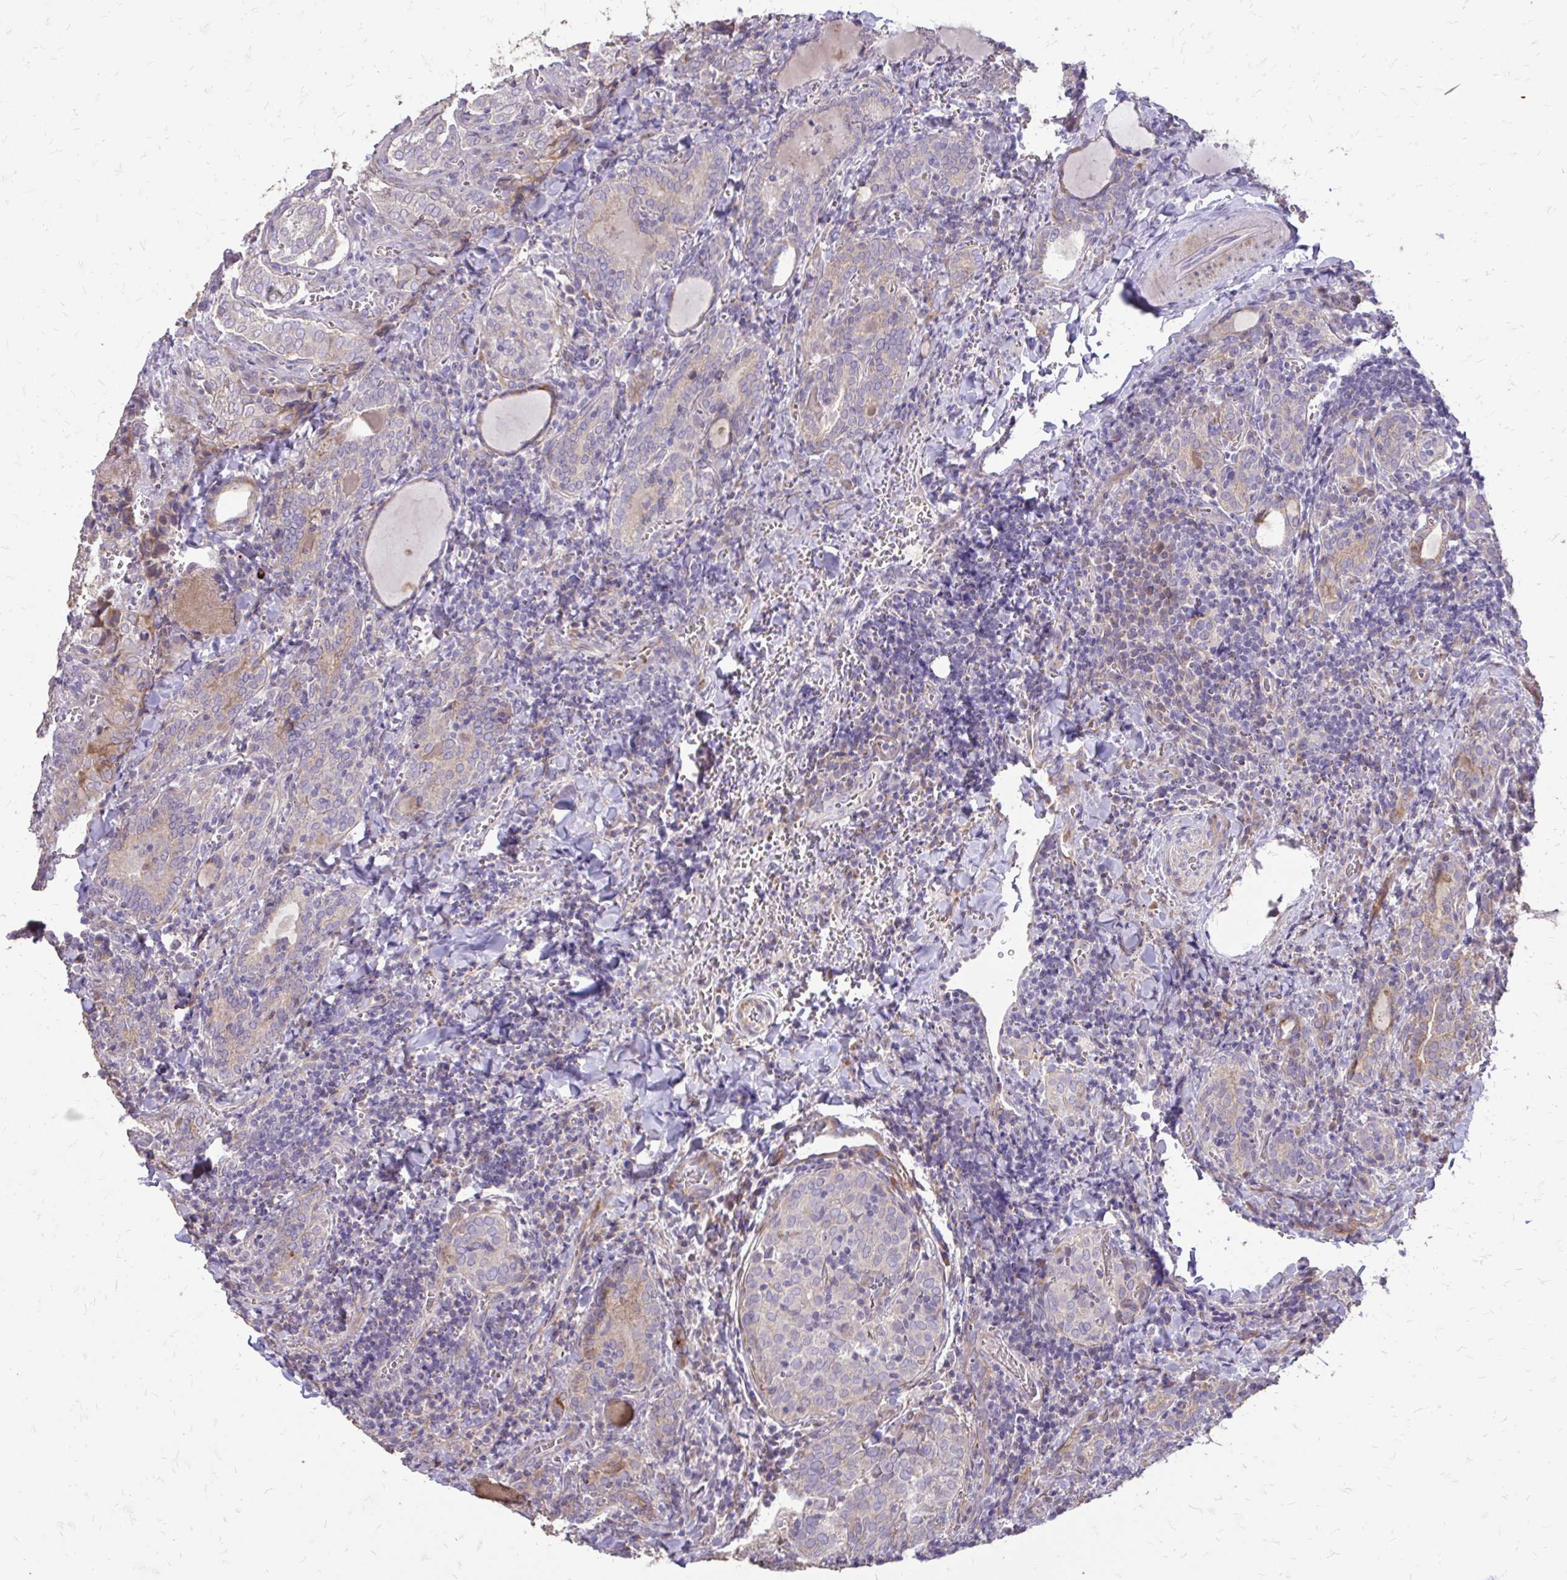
{"staining": {"intensity": "negative", "quantity": "none", "location": "none"}, "tissue": "thyroid cancer", "cell_type": "Tumor cells", "image_type": "cancer", "snomed": [{"axis": "morphology", "description": "Papillary adenocarcinoma, NOS"}, {"axis": "topography", "description": "Thyroid gland"}], "caption": "Thyroid papillary adenocarcinoma was stained to show a protein in brown. There is no significant positivity in tumor cells. (DAB immunohistochemistry (IHC) with hematoxylin counter stain).", "gene": "MYORG", "patient": {"sex": "female", "age": 30}}